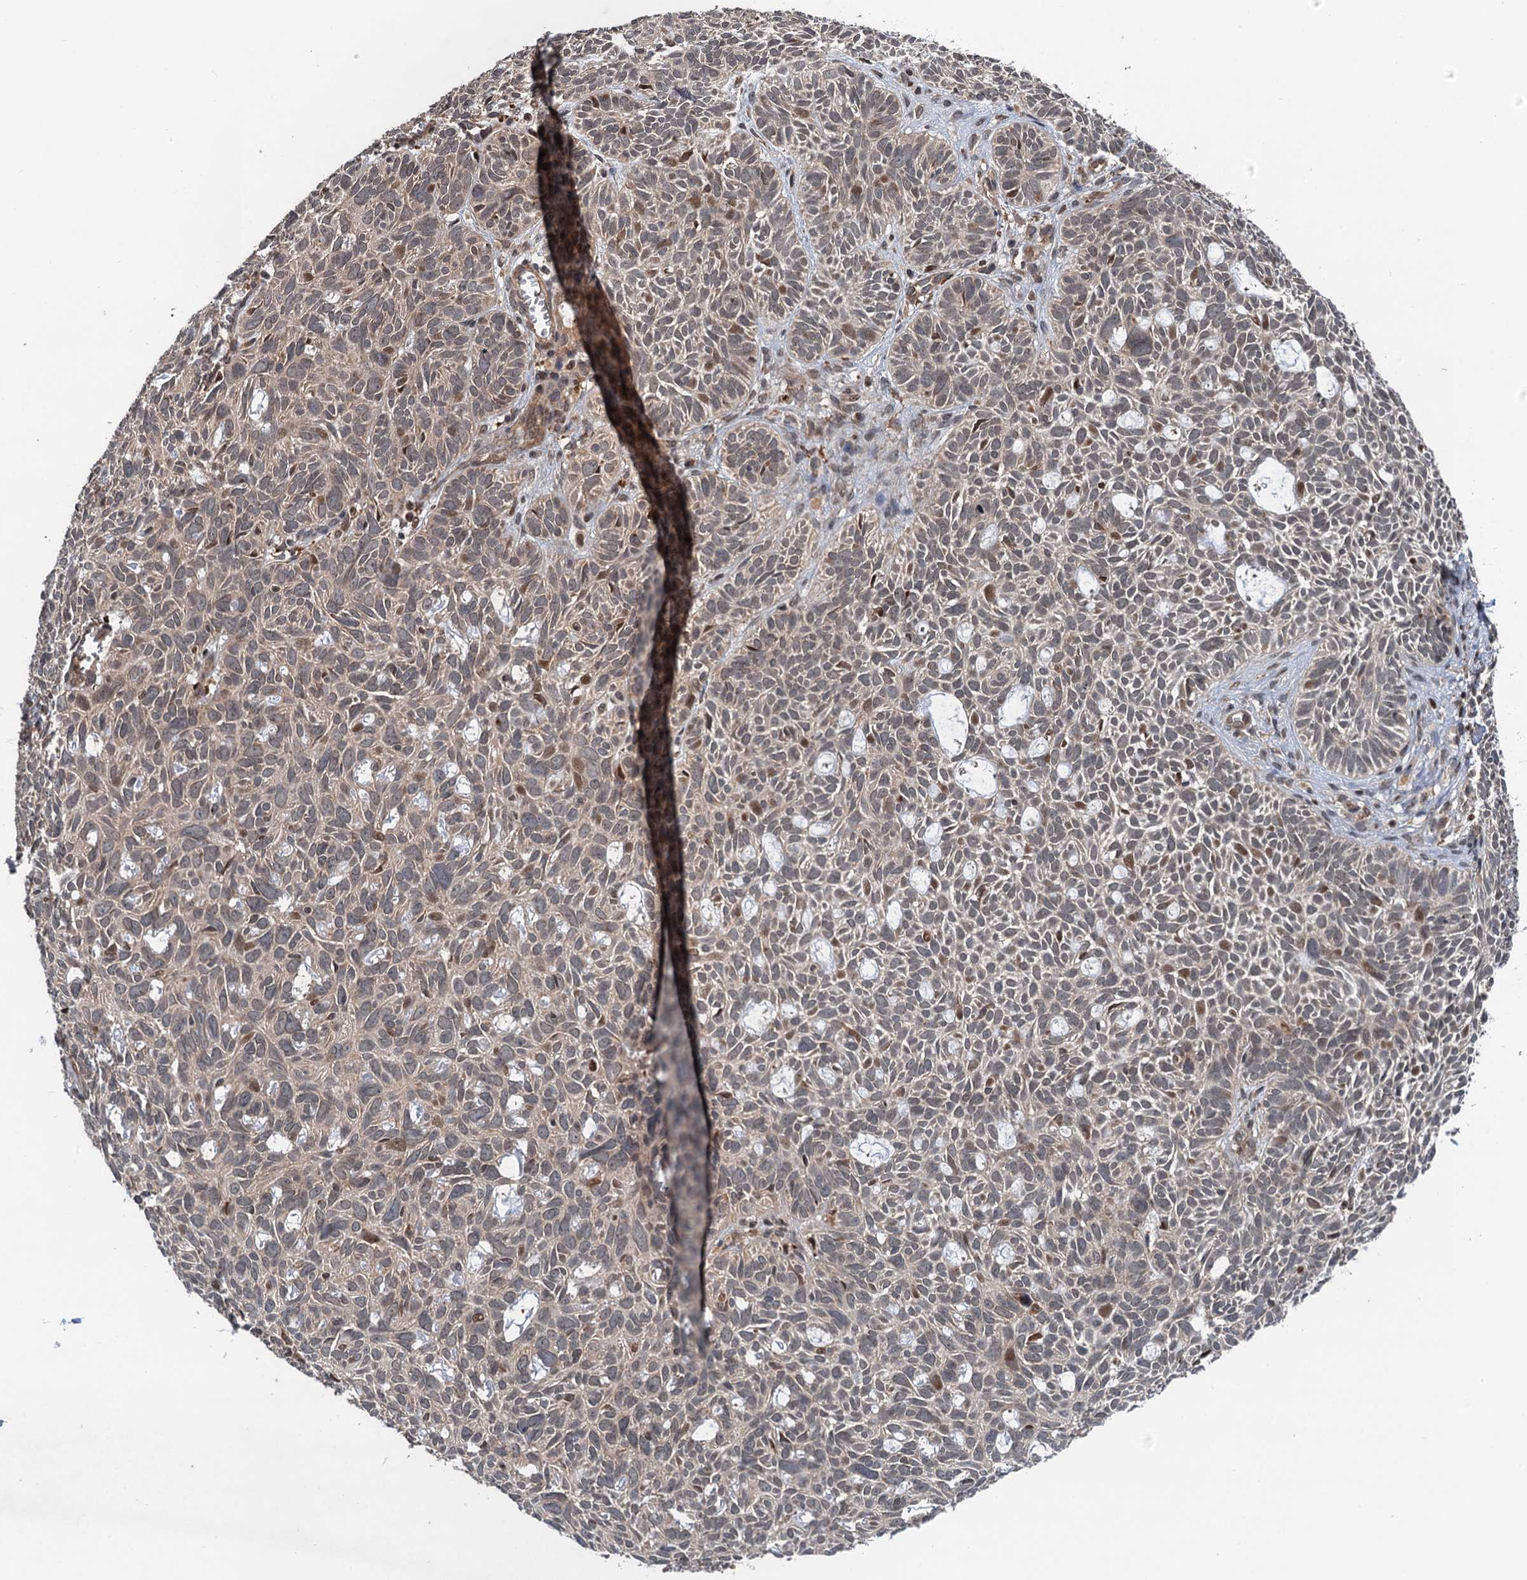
{"staining": {"intensity": "weak", "quantity": "<25%", "location": "nuclear"}, "tissue": "skin cancer", "cell_type": "Tumor cells", "image_type": "cancer", "snomed": [{"axis": "morphology", "description": "Basal cell carcinoma"}, {"axis": "topography", "description": "Skin"}], "caption": "Micrograph shows no significant protein expression in tumor cells of skin cancer. (Brightfield microscopy of DAB immunohistochemistry (IHC) at high magnification).", "gene": "NLRP10", "patient": {"sex": "male", "age": 69}}